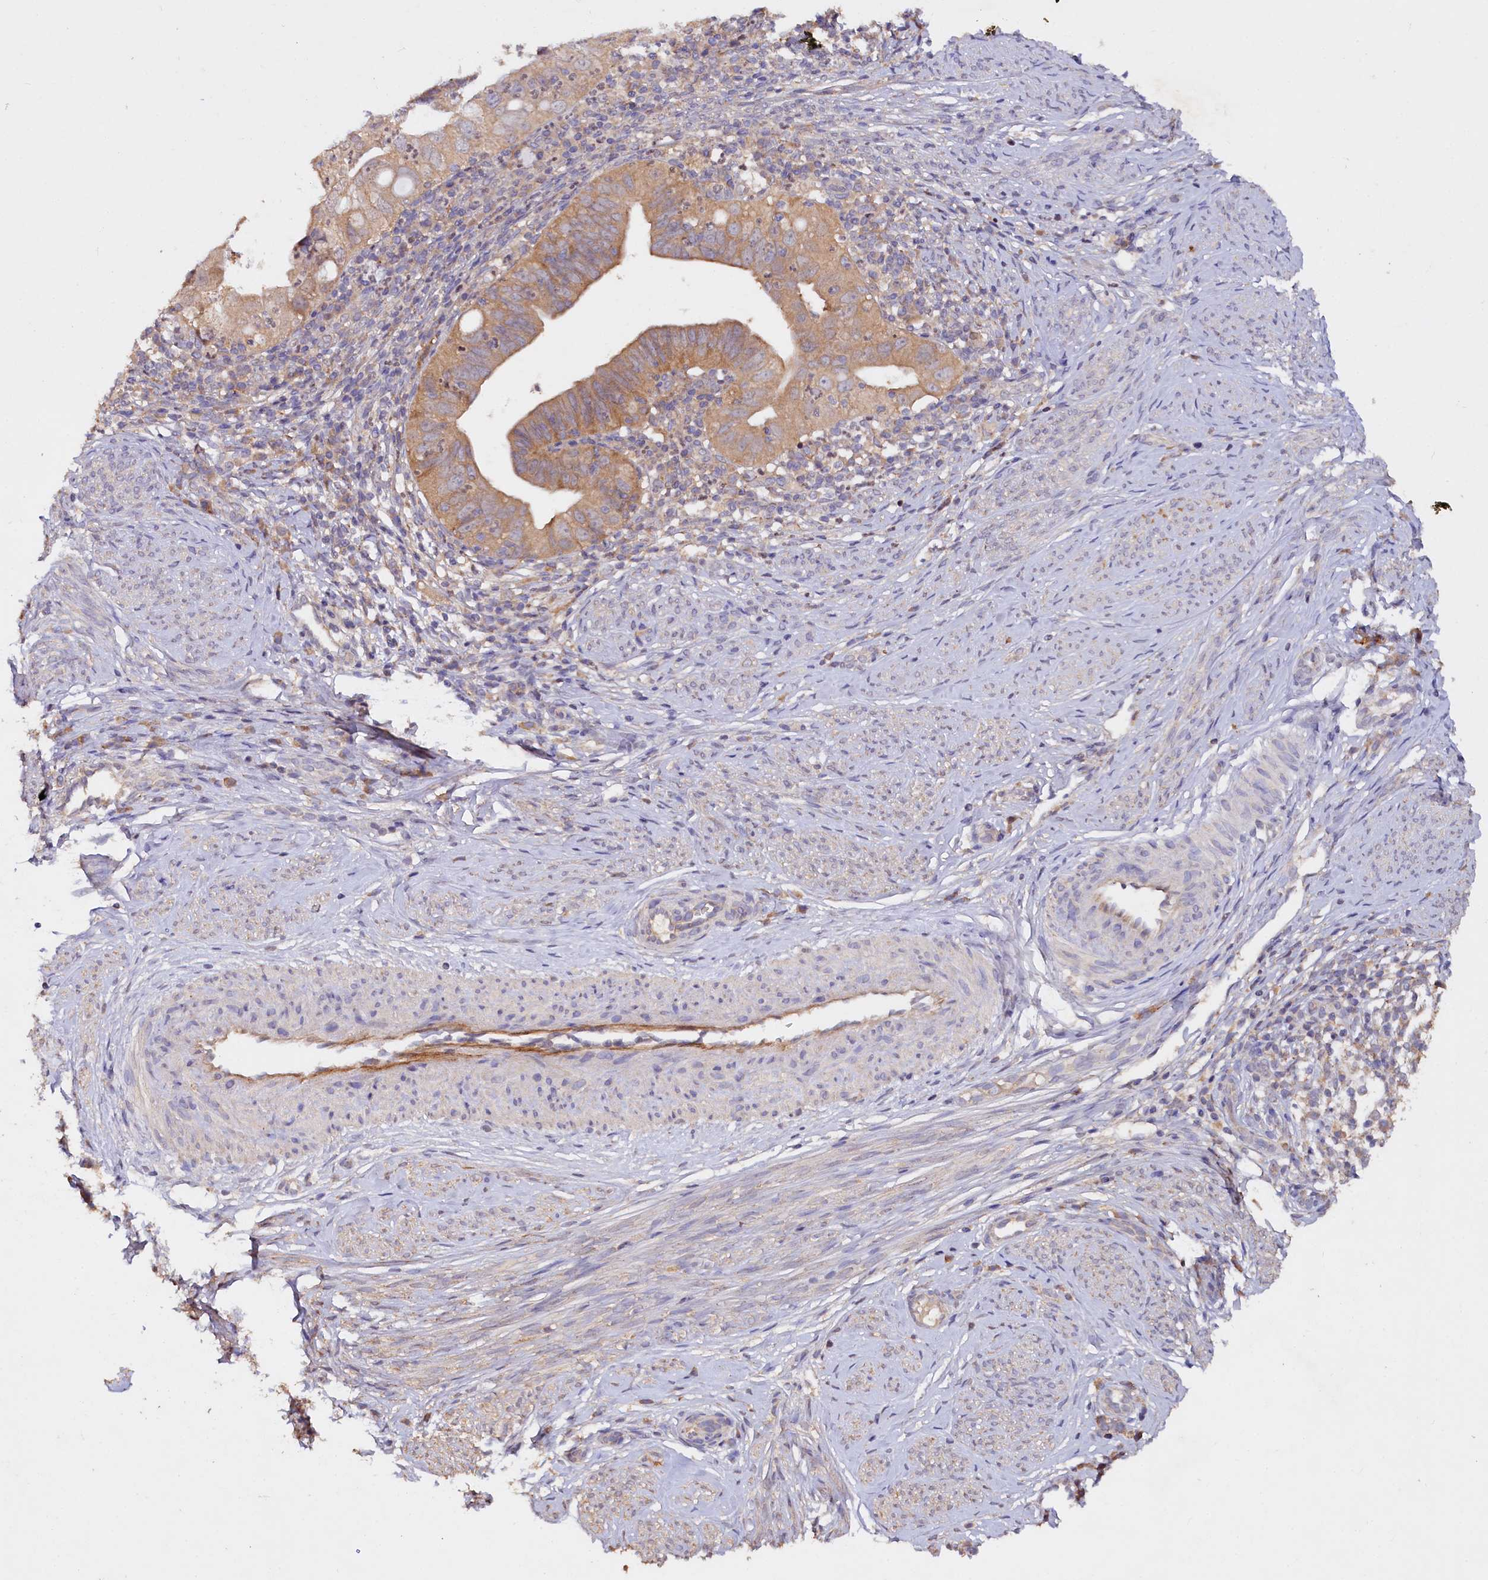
{"staining": {"intensity": "moderate", "quantity": ">75%", "location": "cytoplasmic/membranous"}, "tissue": "cervical cancer", "cell_type": "Tumor cells", "image_type": "cancer", "snomed": [{"axis": "morphology", "description": "Adenocarcinoma, NOS"}, {"axis": "topography", "description": "Cervix"}], "caption": "The histopathology image demonstrates staining of cervical adenocarcinoma, revealing moderate cytoplasmic/membranous protein expression (brown color) within tumor cells. (Stains: DAB (3,3'-diaminobenzidine) in brown, nuclei in blue, Microscopy: brightfield microscopy at high magnification).", "gene": "ETFBKMT", "patient": {"sex": "female", "age": 36}}